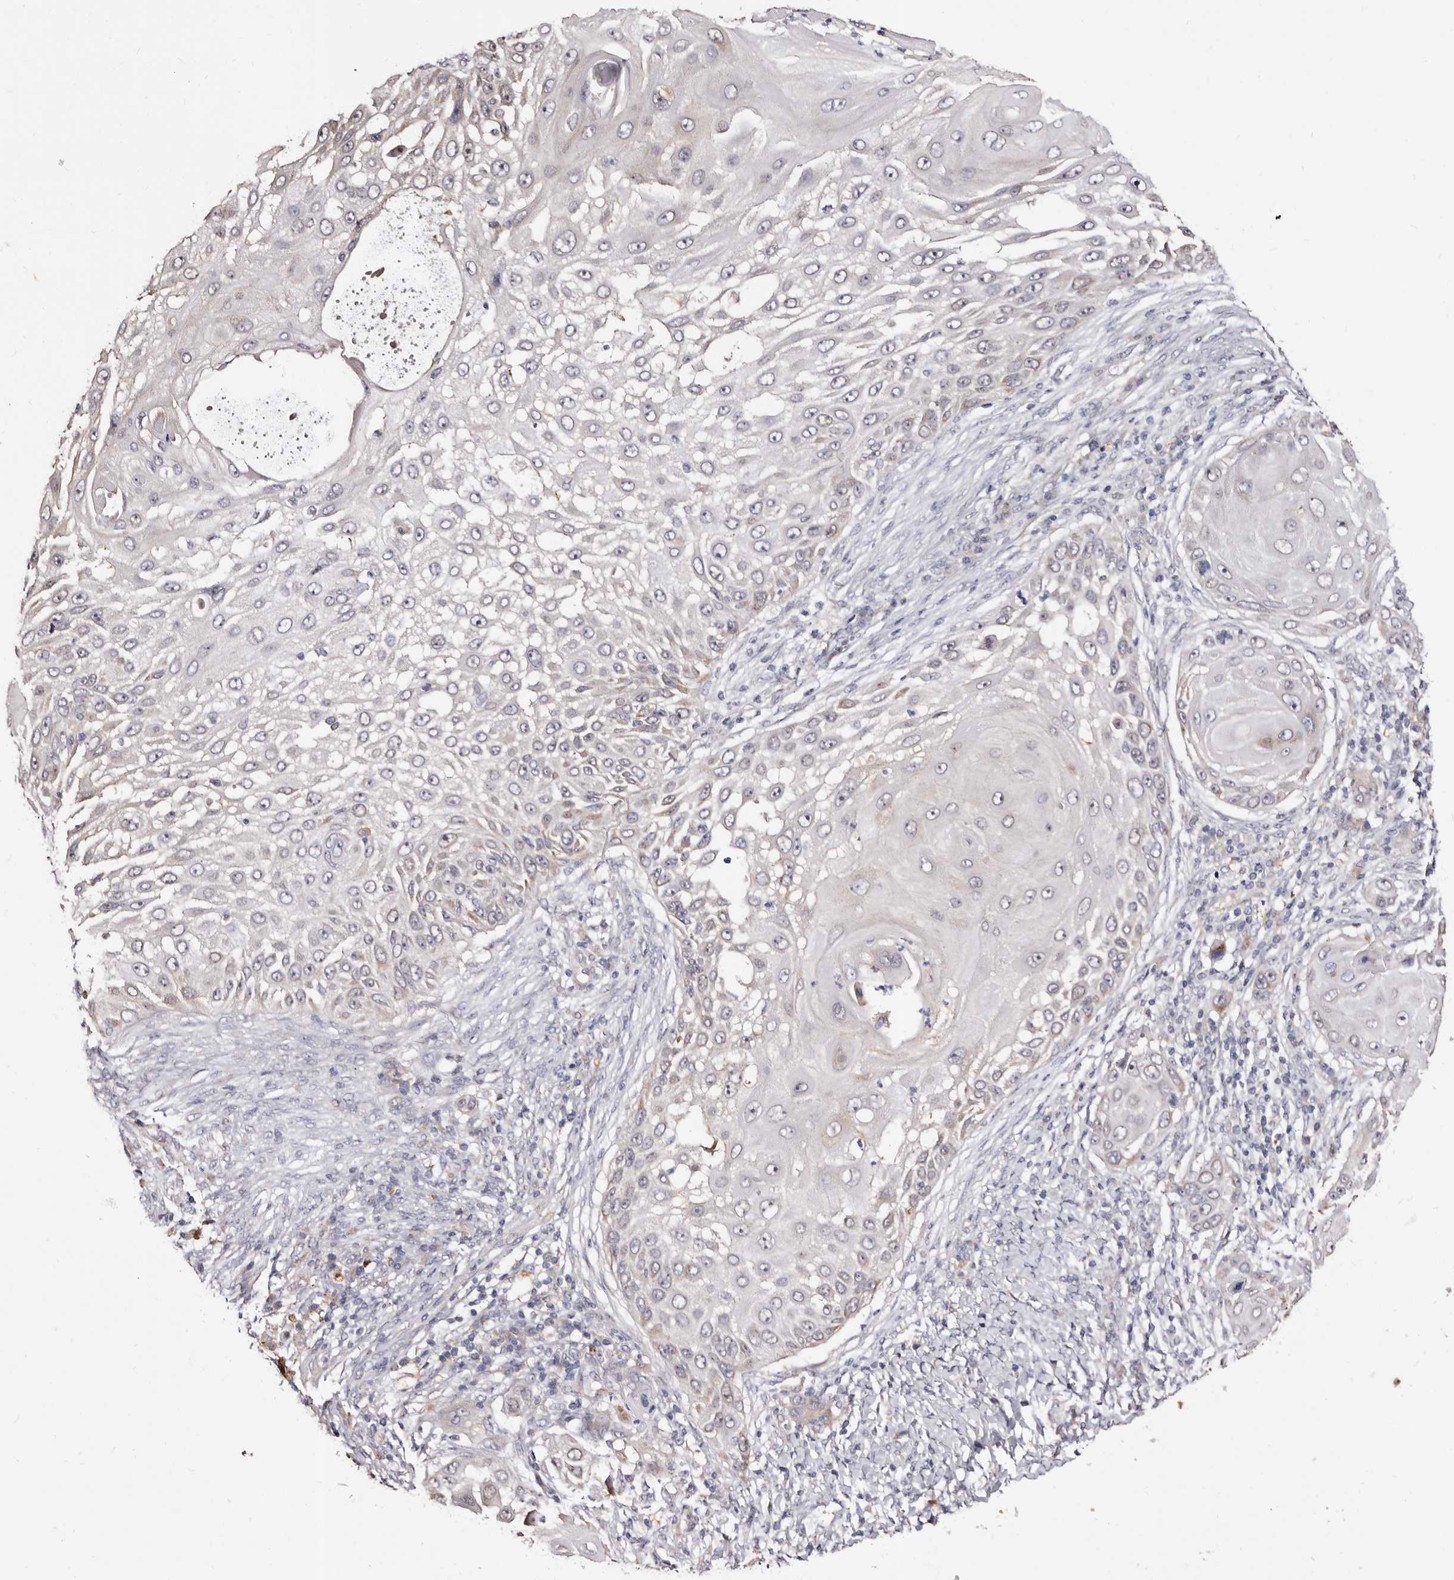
{"staining": {"intensity": "weak", "quantity": "<25%", "location": "cytoplasmic/membranous"}, "tissue": "skin cancer", "cell_type": "Tumor cells", "image_type": "cancer", "snomed": [{"axis": "morphology", "description": "Squamous cell carcinoma, NOS"}, {"axis": "topography", "description": "Skin"}], "caption": "The immunohistochemistry histopathology image has no significant expression in tumor cells of skin cancer (squamous cell carcinoma) tissue. The staining was performed using DAB to visualize the protein expression in brown, while the nuclei were stained in blue with hematoxylin (Magnification: 20x).", "gene": "PTAFR", "patient": {"sex": "female", "age": 44}}